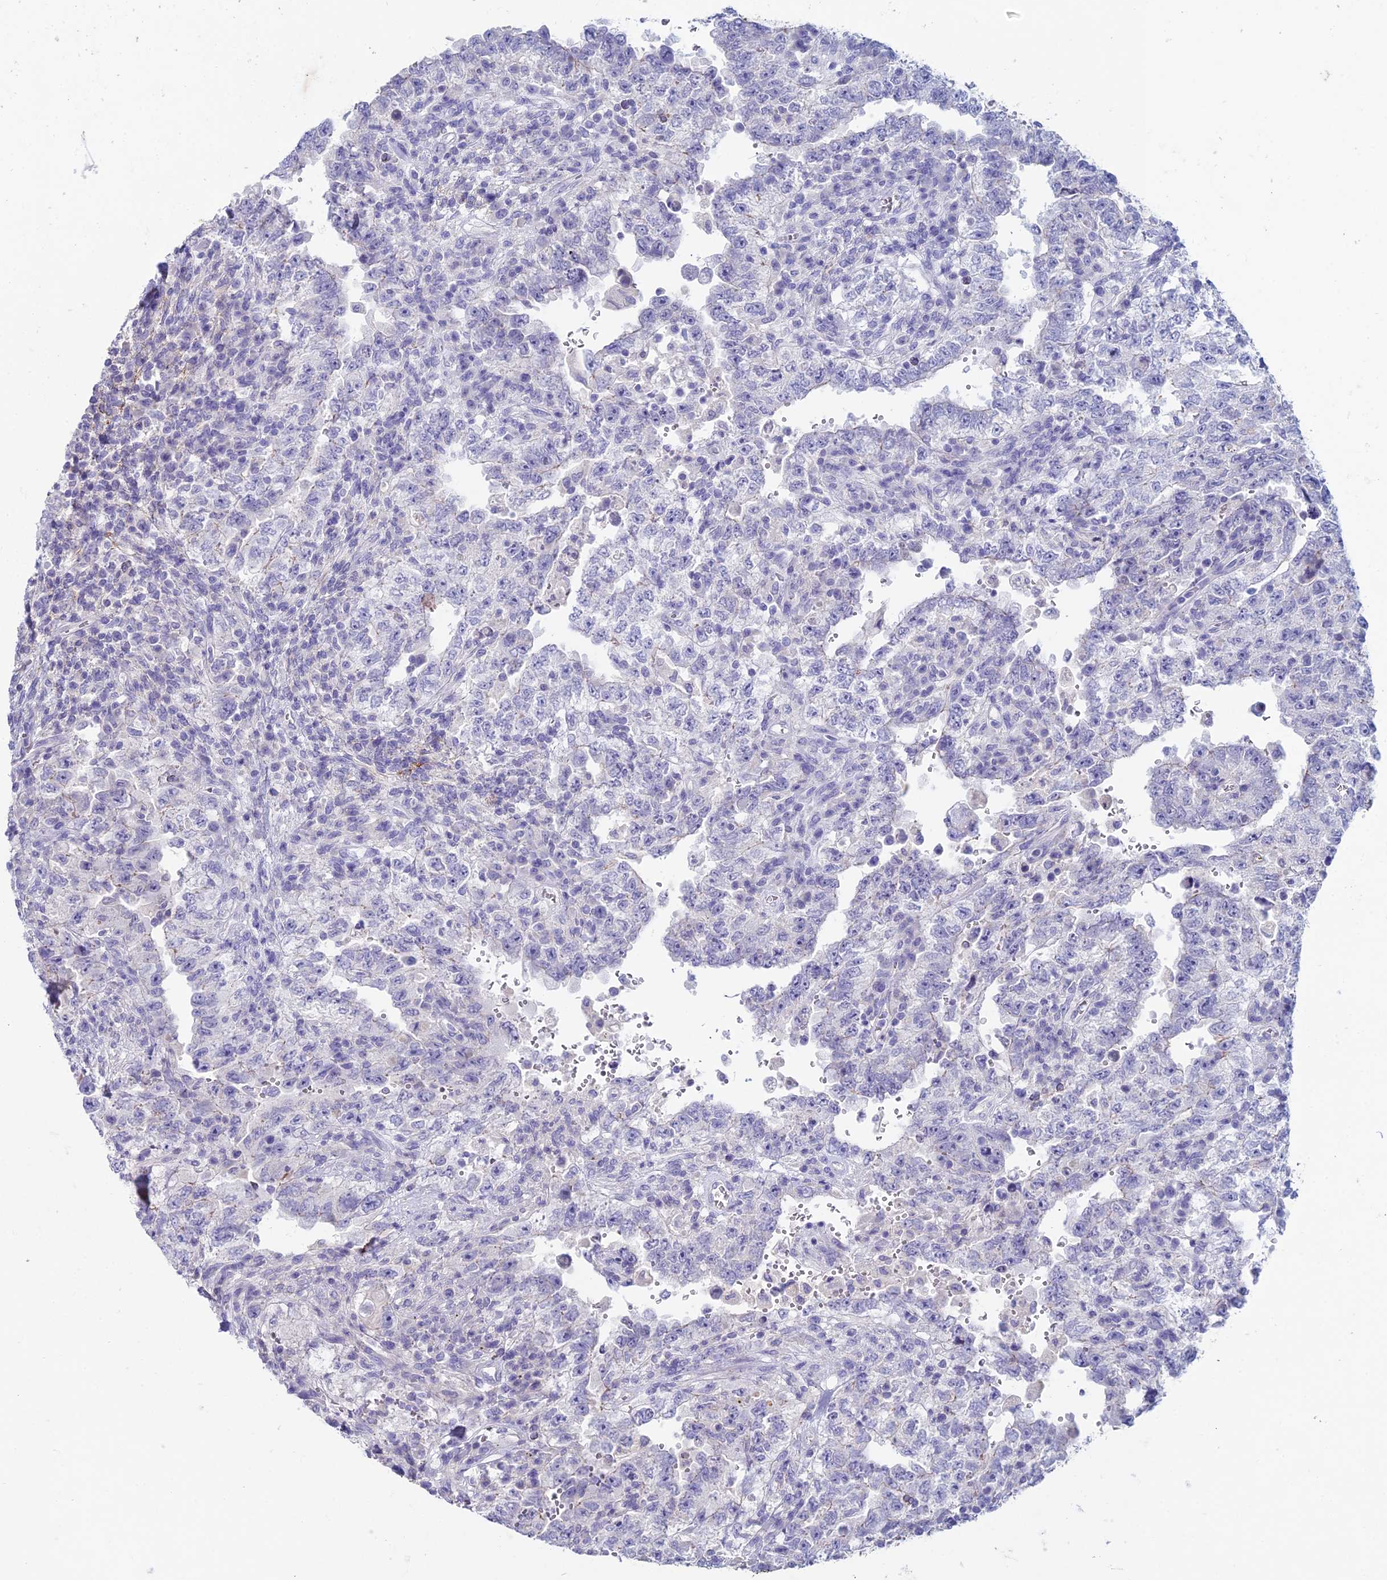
{"staining": {"intensity": "negative", "quantity": "none", "location": "none"}, "tissue": "testis cancer", "cell_type": "Tumor cells", "image_type": "cancer", "snomed": [{"axis": "morphology", "description": "Carcinoma, Embryonal, NOS"}, {"axis": "topography", "description": "Testis"}], "caption": "A high-resolution histopathology image shows immunohistochemistry (IHC) staining of embryonal carcinoma (testis), which exhibits no significant staining in tumor cells.", "gene": "NCAM1", "patient": {"sex": "male", "age": 26}}